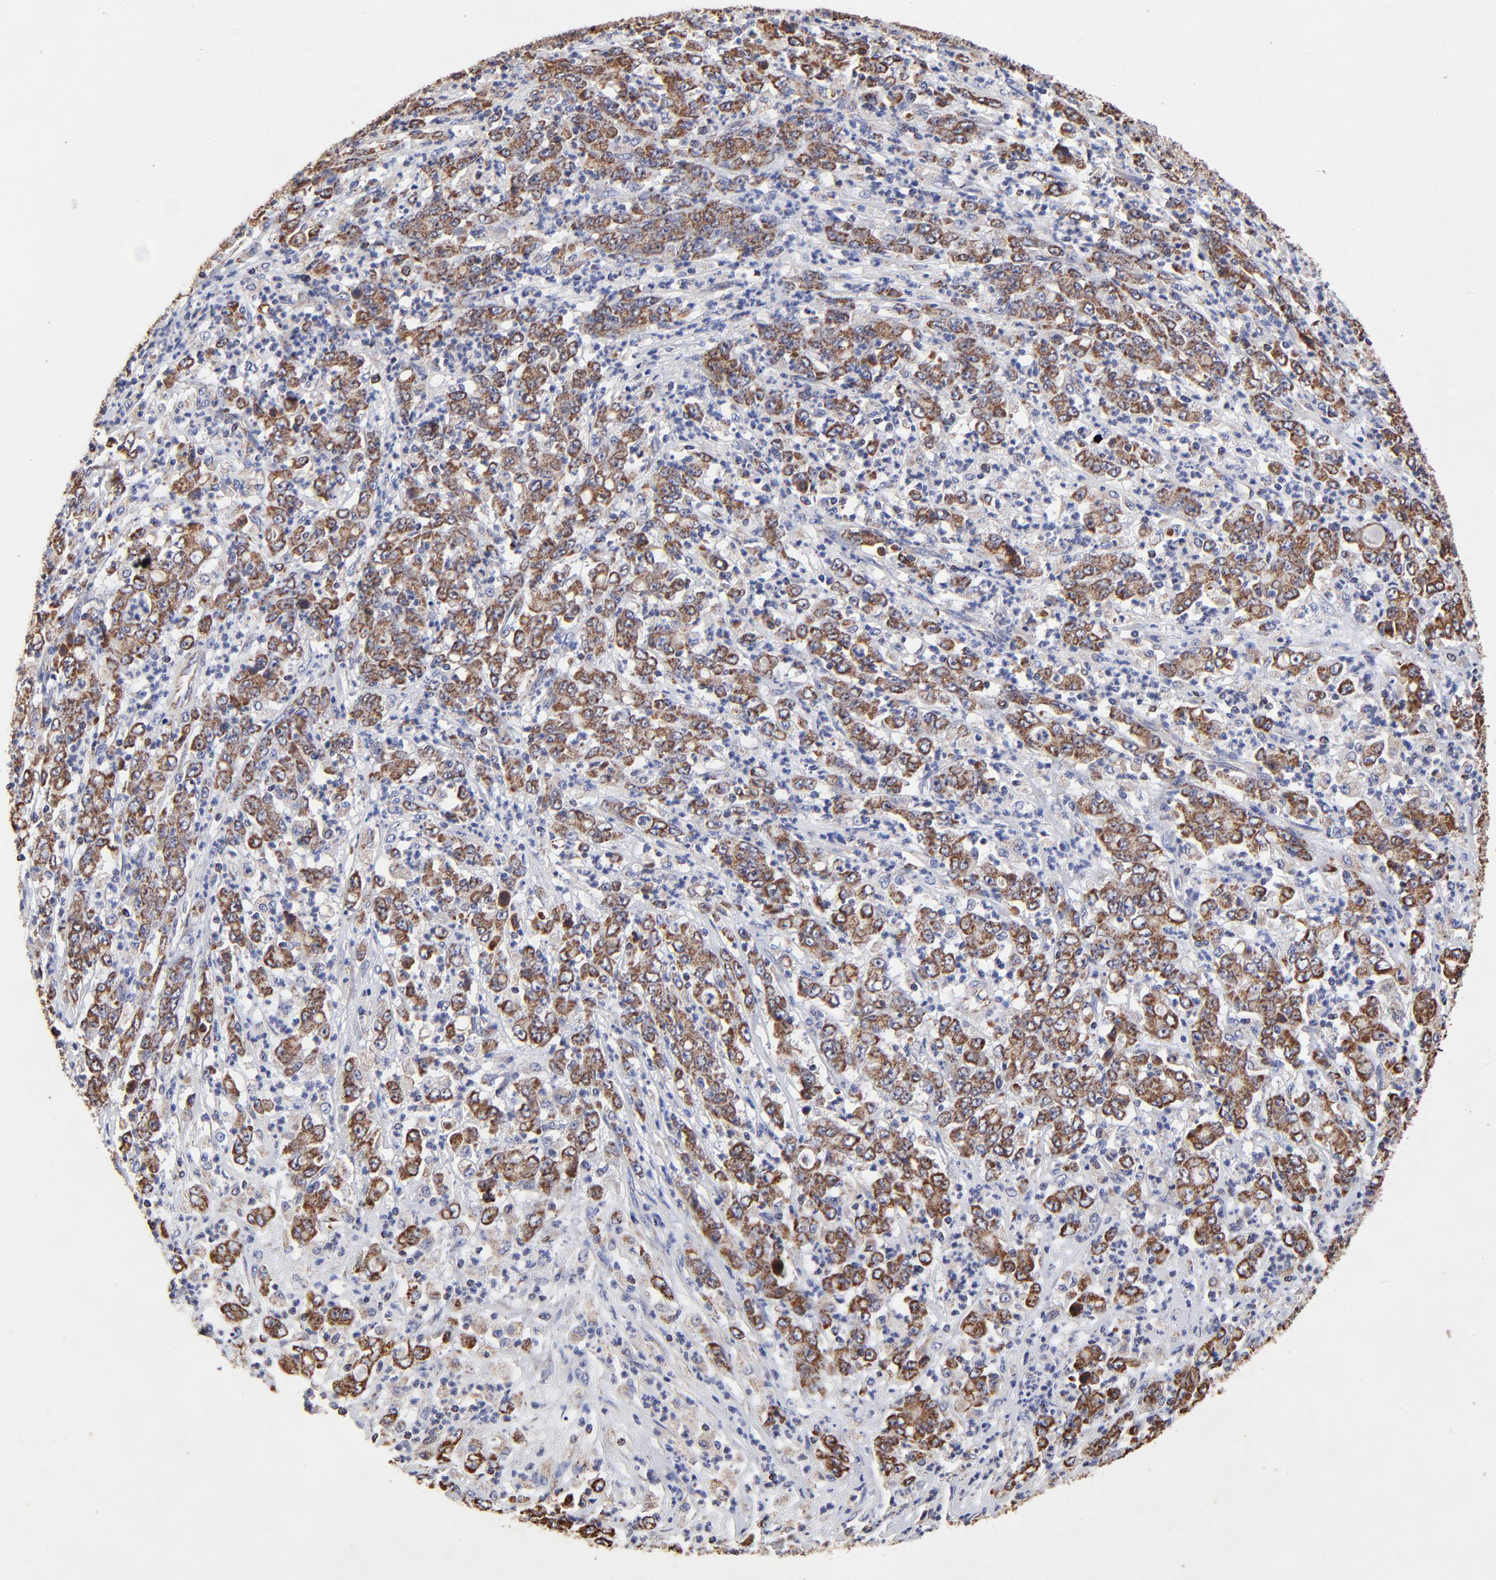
{"staining": {"intensity": "strong", "quantity": ">75%", "location": "cytoplasmic/membranous"}, "tissue": "stomach cancer", "cell_type": "Tumor cells", "image_type": "cancer", "snomed": [{"axis": "morphology", "description": "Adenocarcinoma, NOS"}, {"axis": "topography", "description": "Stomach, lower"}], "caption": "Immunohistochemistry (IHC) photomicrograph of neoplastic tissue: human stomach adenocarcinoma stained using immunohistochemistry demonstrates high levels of strong protein expression localized specifically in the cytoplasmic/membranous of tumor cells, appearing as a cytoplasmic/membranous brown color.", "gene": "SSBP1", "patient": {"sex": "female", "age": 71}}